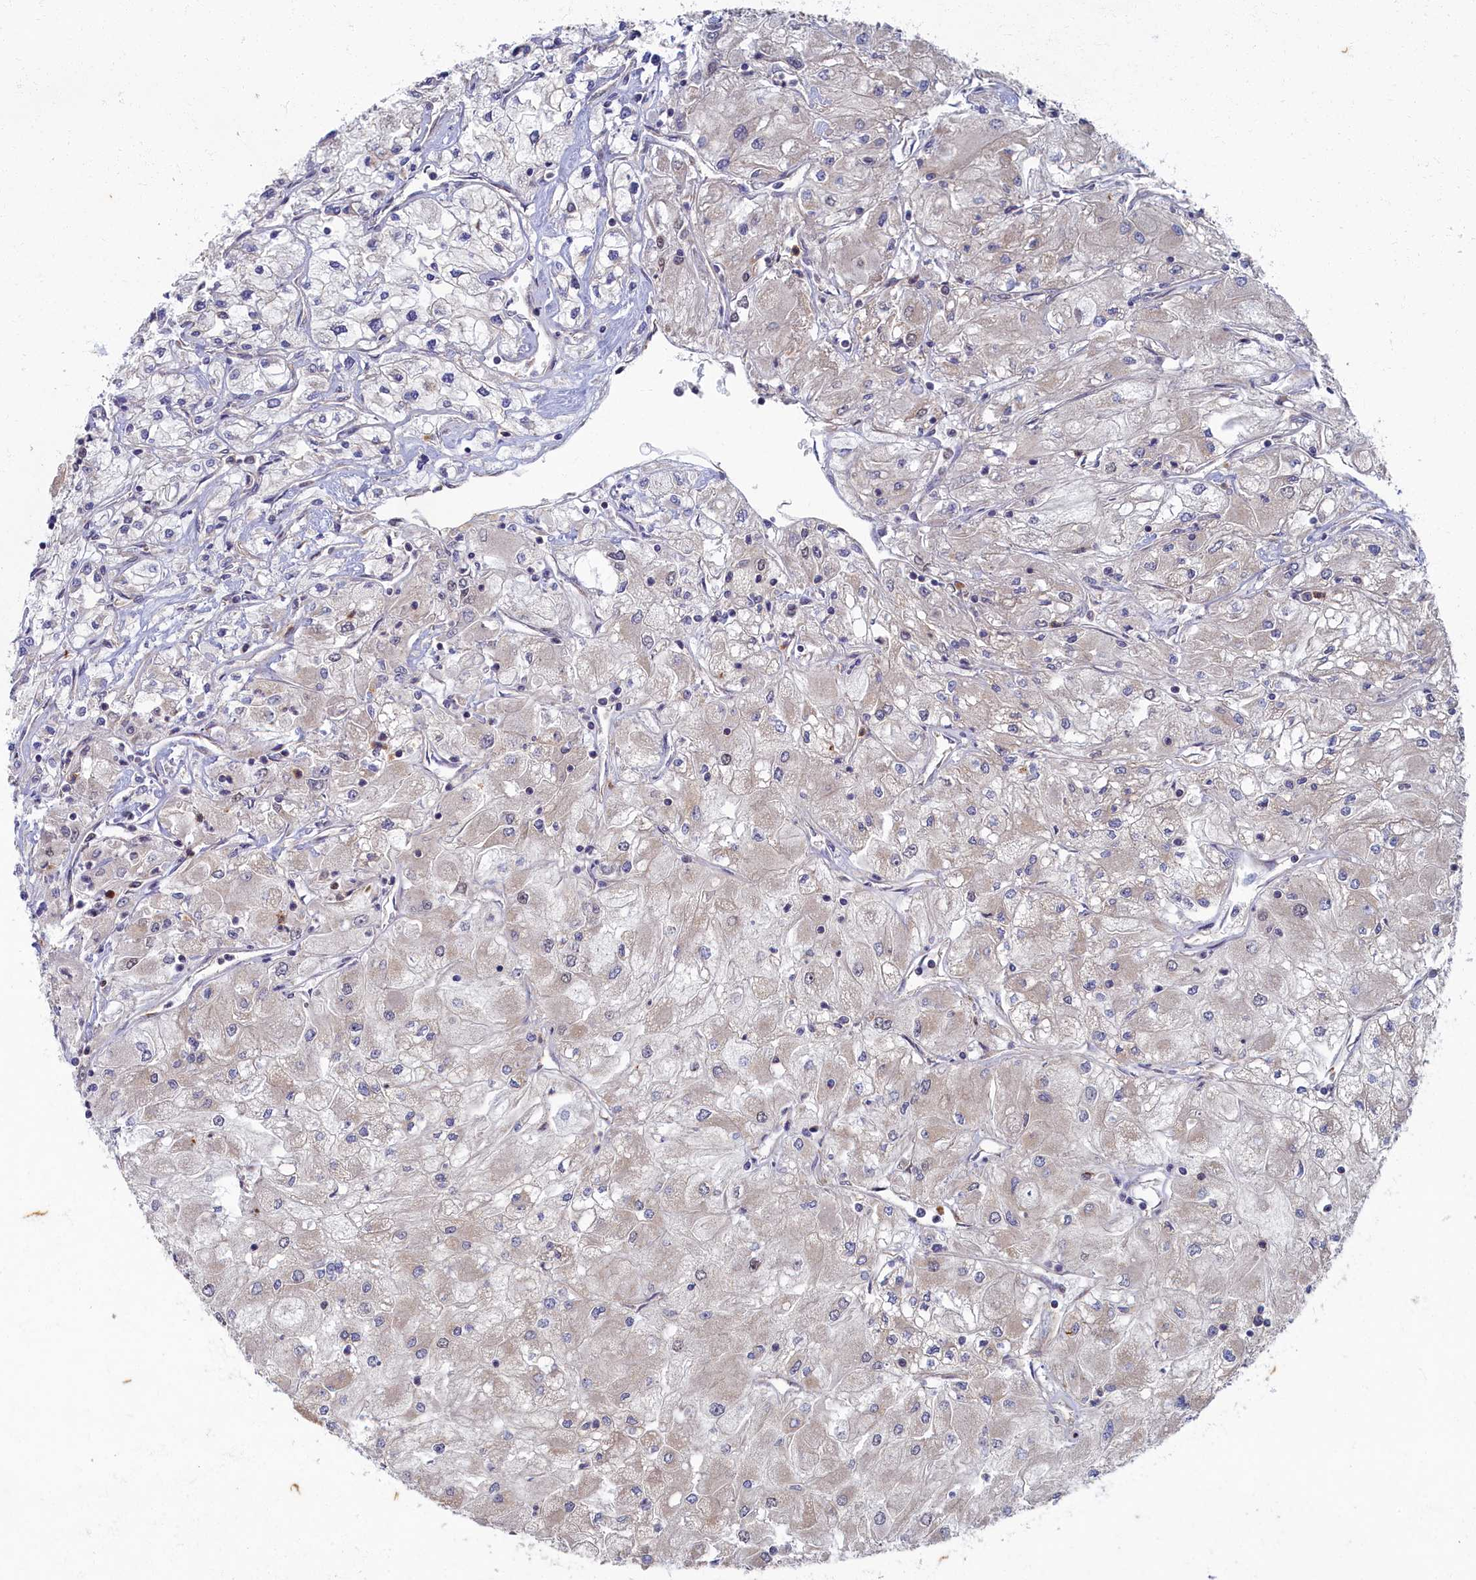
{"staining": {"intensity": "negative", "quantity": "none", "location": "none"}, "tissue": "renal cancer", "cell_type": "Tumor cells", "image_type": "cancer", "snomed": [{"axis": "morphology", "description": "Adenocarcinoma, NOS"}, {"axis": "topography", "description": "Kidney"}], "caption": "Immunohistochemistry image of neoplastic tissue: adenocarcinoma (renal) stained with DAB demonstrates no significant protein positivity in tumor cells.", "gene": "WDR59", "patient": {"sex": "male", "age": 80}}